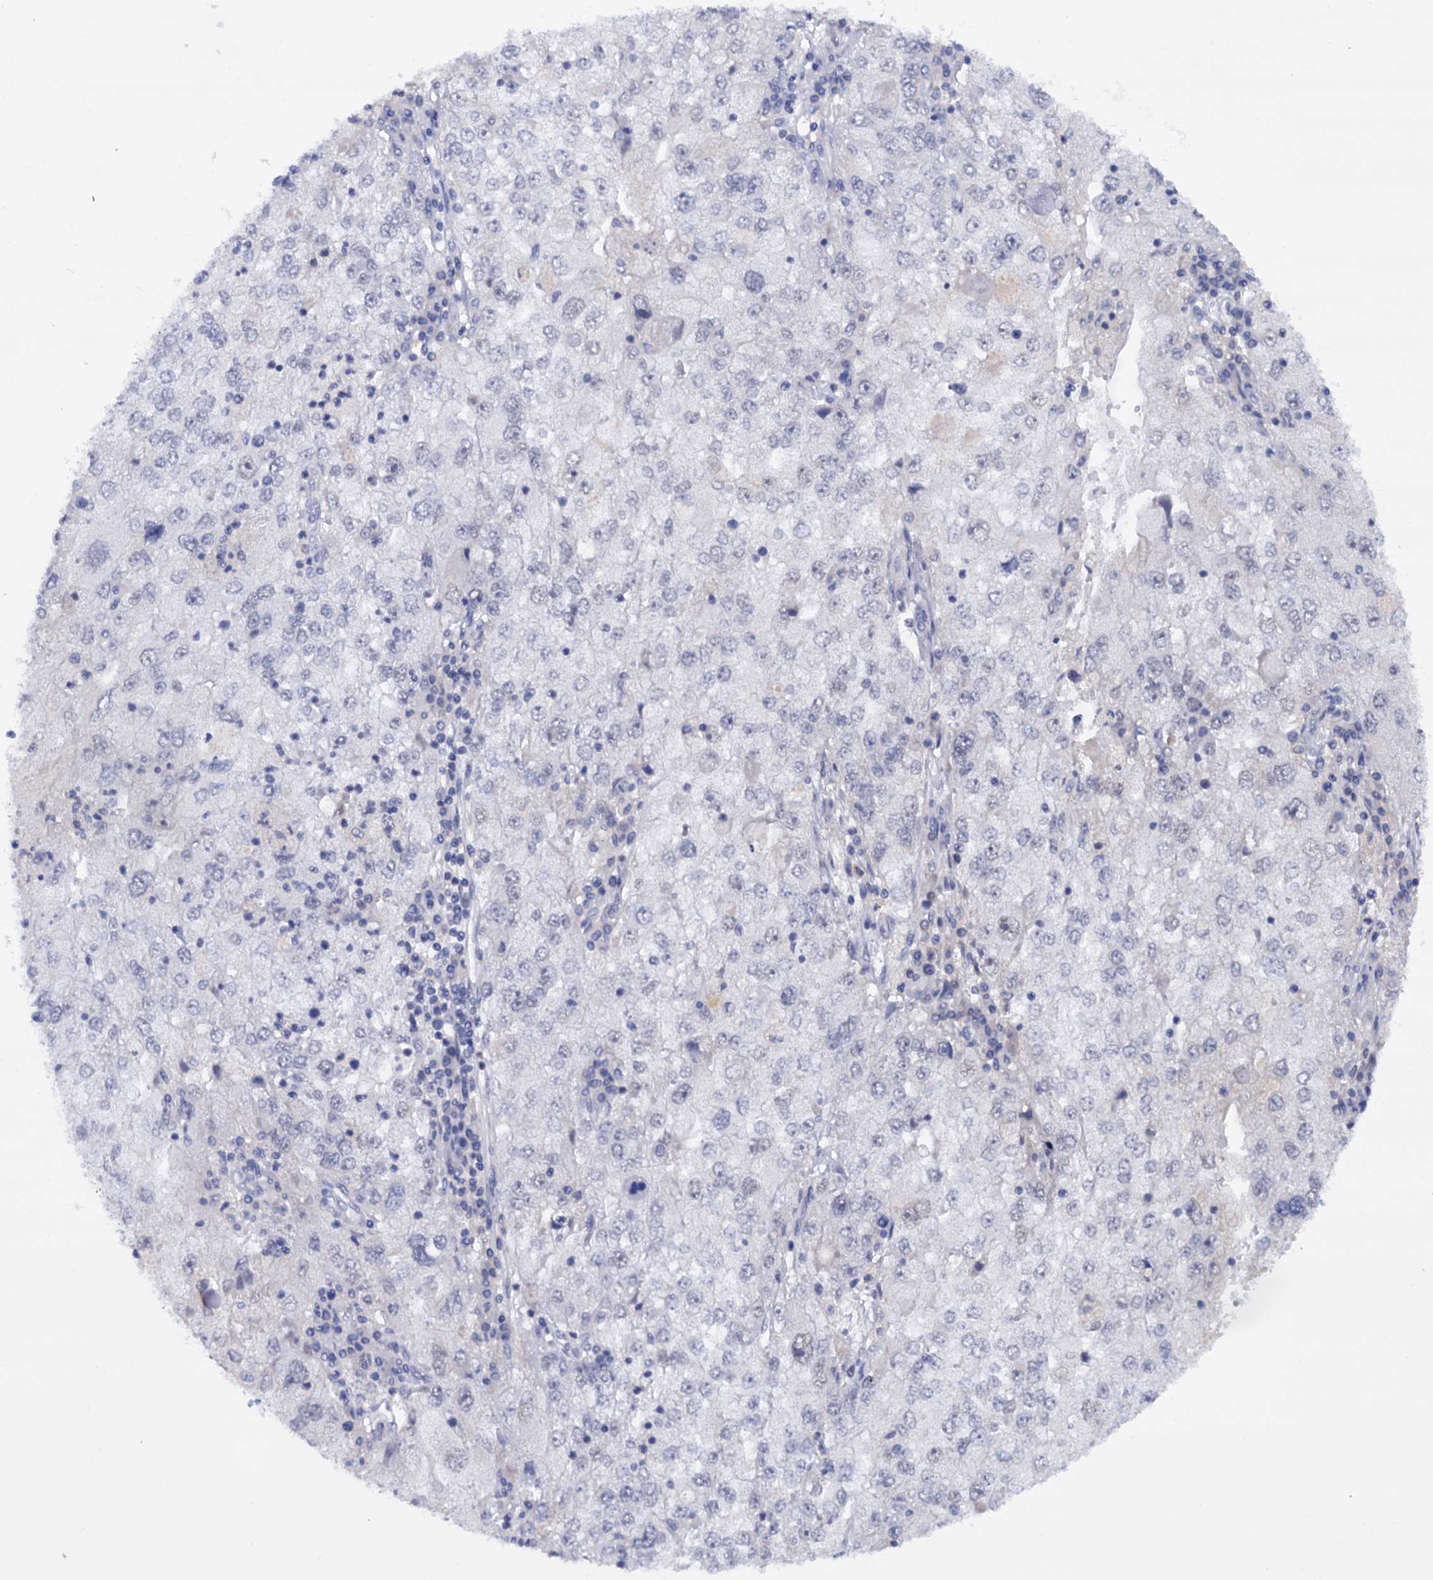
{"staining": {"intensity": "negative", "quantity": "none", "location": "none"}, "tissue": "endometrial cancer", "cell_type": "Tumor cells", "image_type": "cancer", "snomed": [{"axis": "morphology", "description": "Adenocarcinoma, NOS"}, {"axis": "topography", "description": "Endometrium"}], "caption": "Immunohistochemistry (IHC) of human adenocarcinoma (endometrial) displays no expression in tumor cells.", "gene": "TBC1D12", "patient": {"sex": "female", "age": 49}}